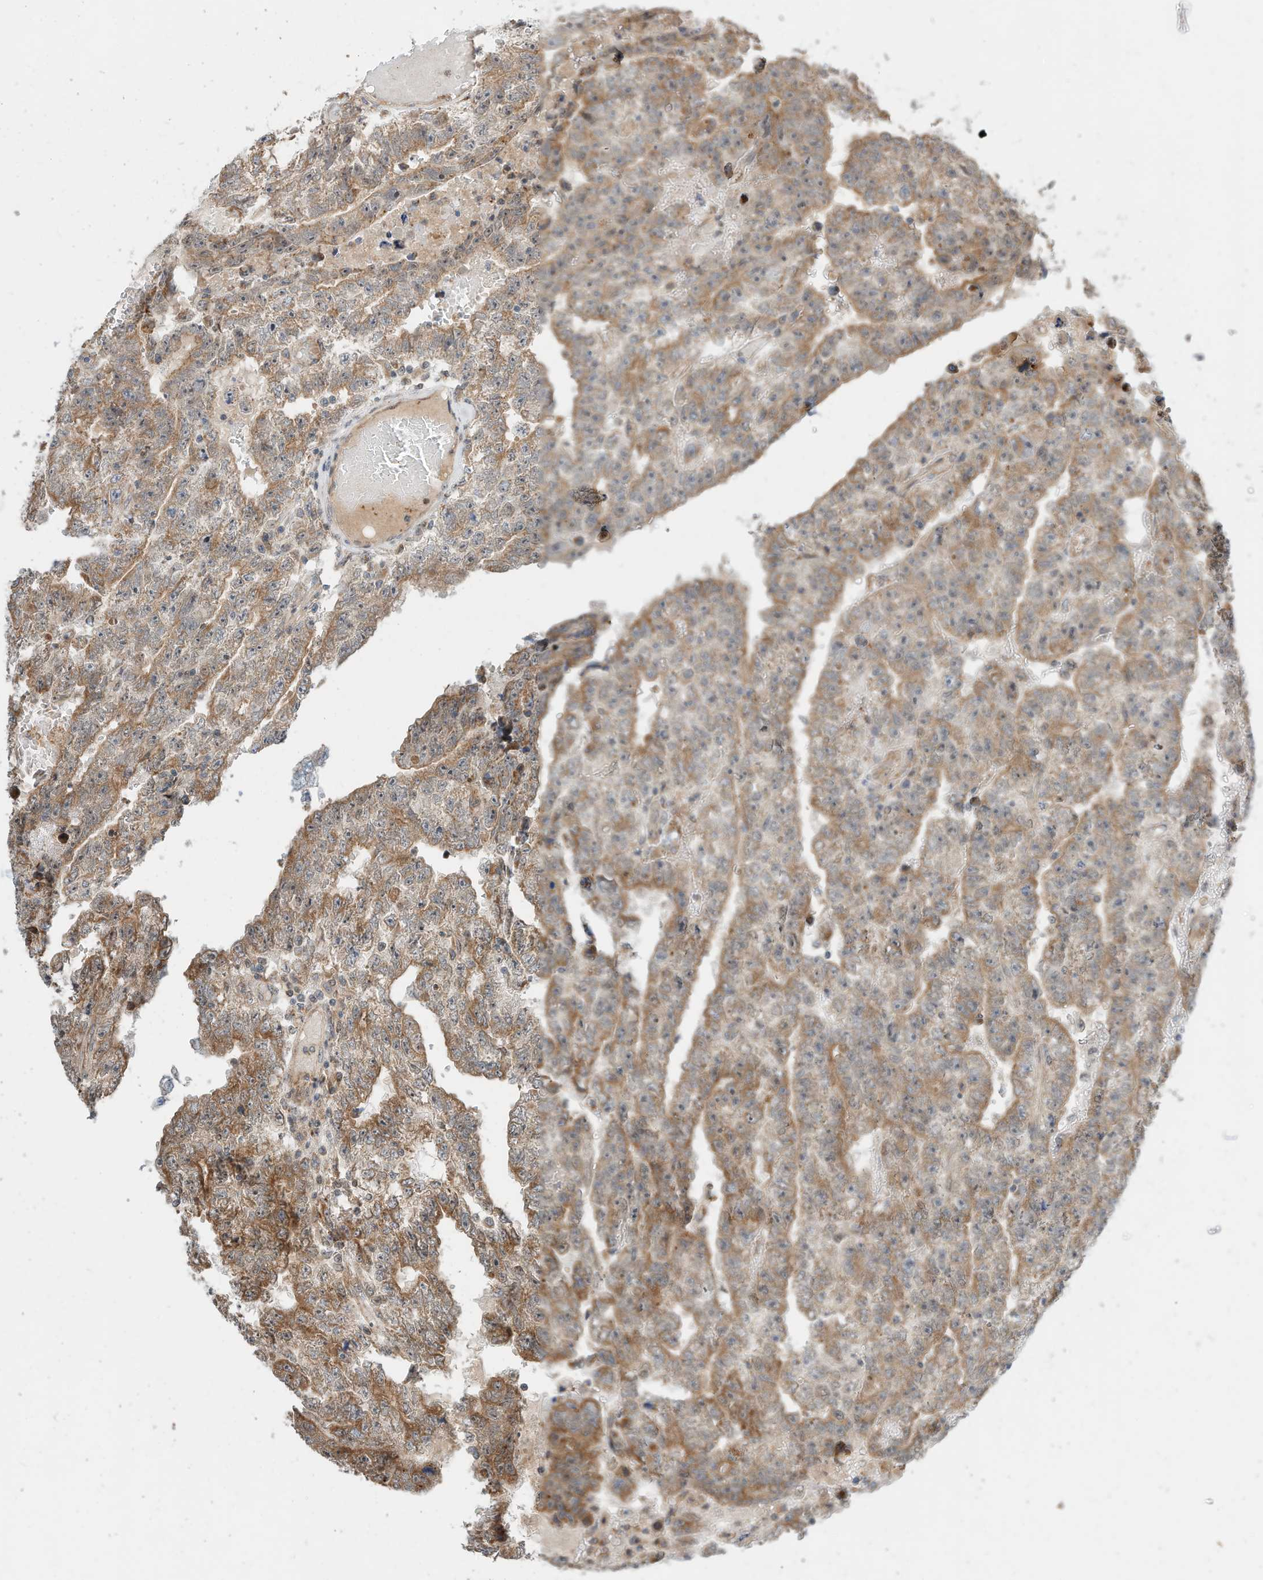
{"staining": {"intensity": "moderate", "quantity": ">75%", "location": "cytoplasmic/membranous"}, "tissue": "testis cancer", "cell_type": "Tumor cells", "image_type": "cancer", "snomed": [{"axis": "morphology", "description": "Carcinoma, Embryonal, NOS"}, {"axis": "topography", "description": "Testis"}], "caption": "Human embryonal carcinoma (testis) stained for a protein (brown) demonstrates moderate cytoplasmic/membranous positive expression in approximately >75% of tumor cells.", "gene": "CPAMD8", "patient": {"sex": "male", "age": 25}}